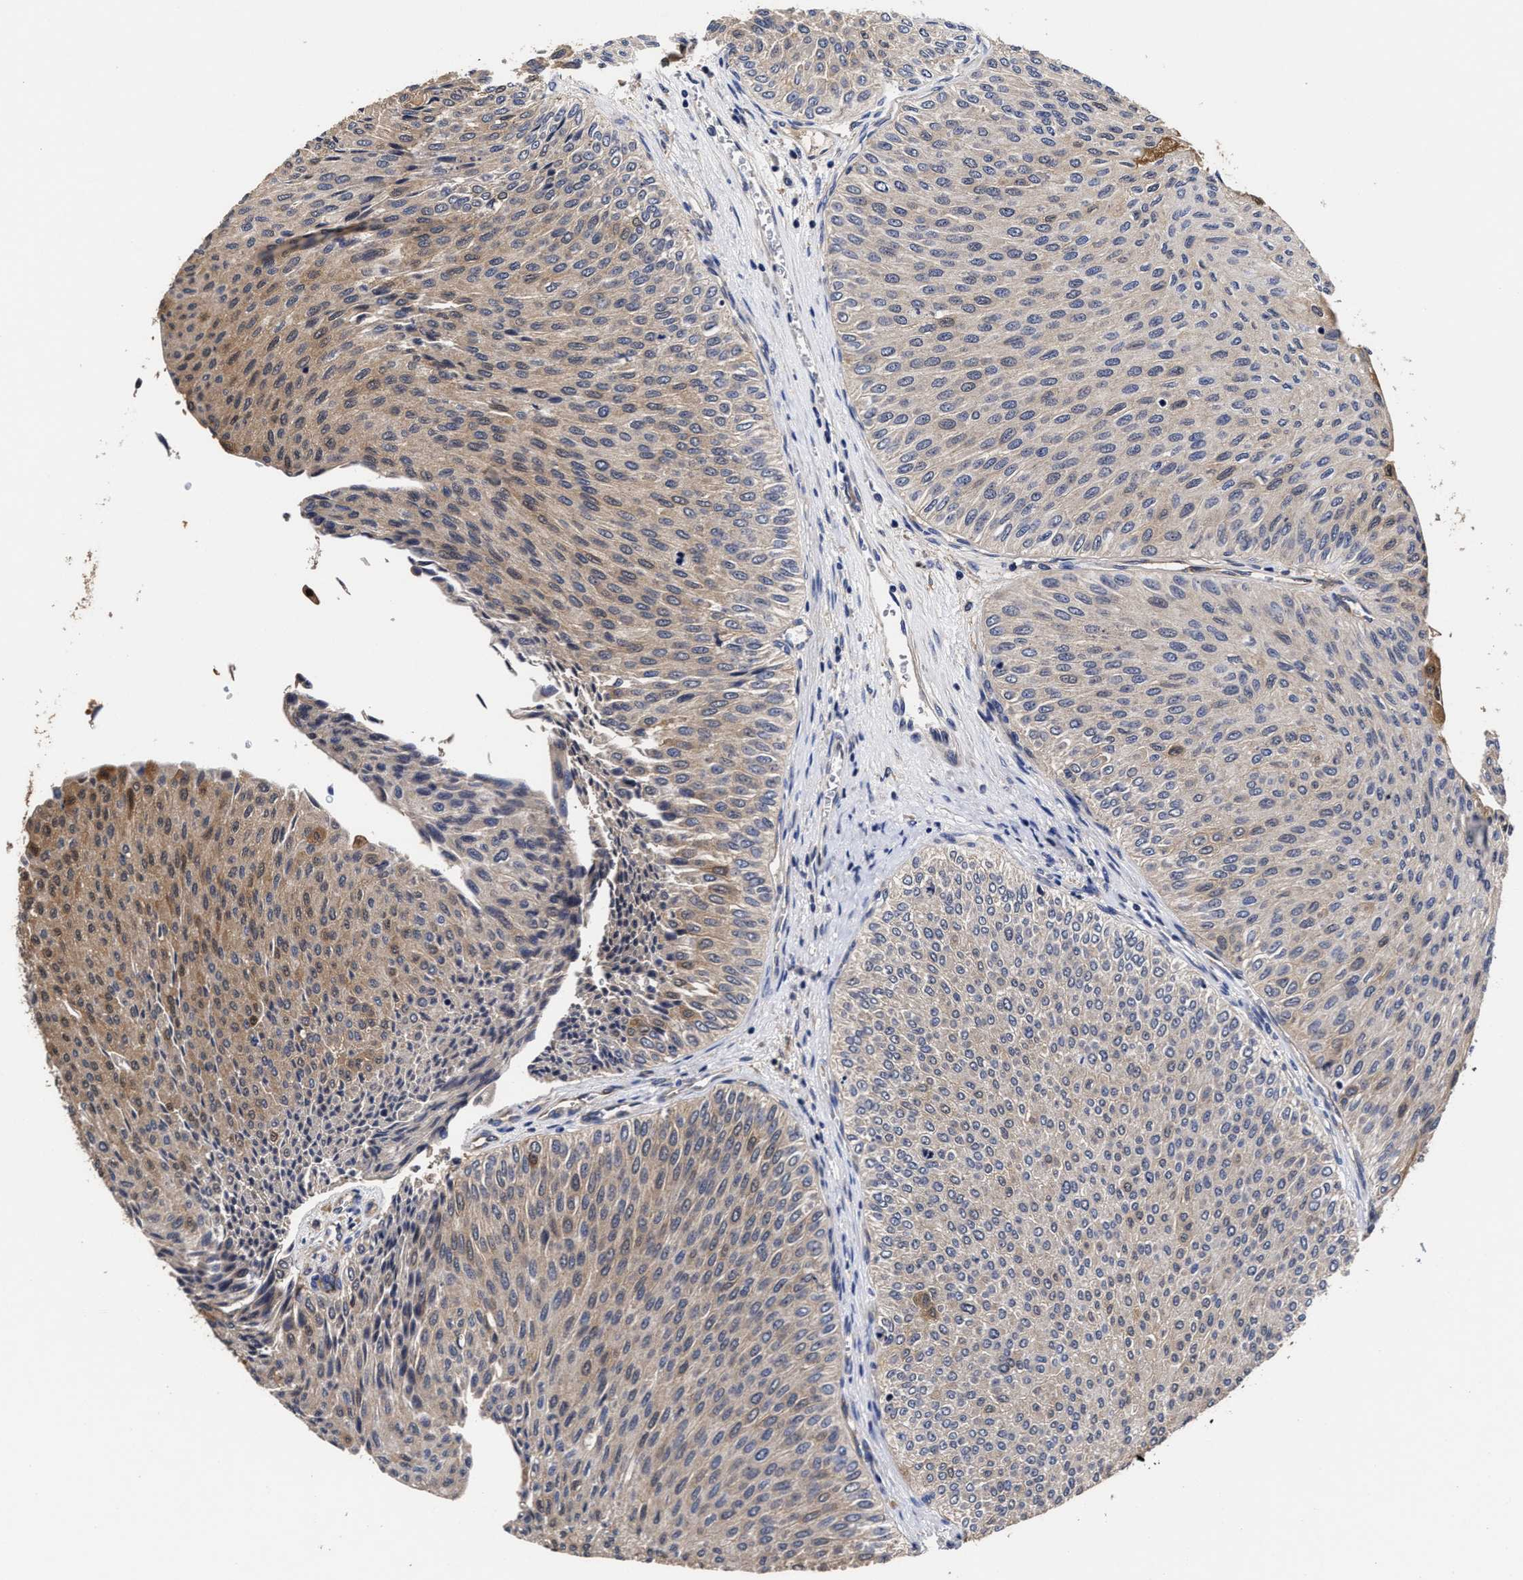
{"staining": {"intensity": "weak", "quantity": "25%-75%", "location": "cytoplasmic/membranous"}, "tissue": "urothelial cancer", "cell_type": "Tumor cells", "image_type": "cancer", "snomed": [{"axis": "morphology", "description": "Urothelial carcinoma, Low grade"}, {"axis": "topography", "description": "Urinary bladder"}], "caption": "Weak cytoplasmic/membranous expression for a protein is appreciated in approximately 25%-75% of tumor cells of low-grade urothelial carcinoma using immunohistochemistry (IHC).", "gene": "SOCS5", "patient": {"sex": "male", "age": 78}}